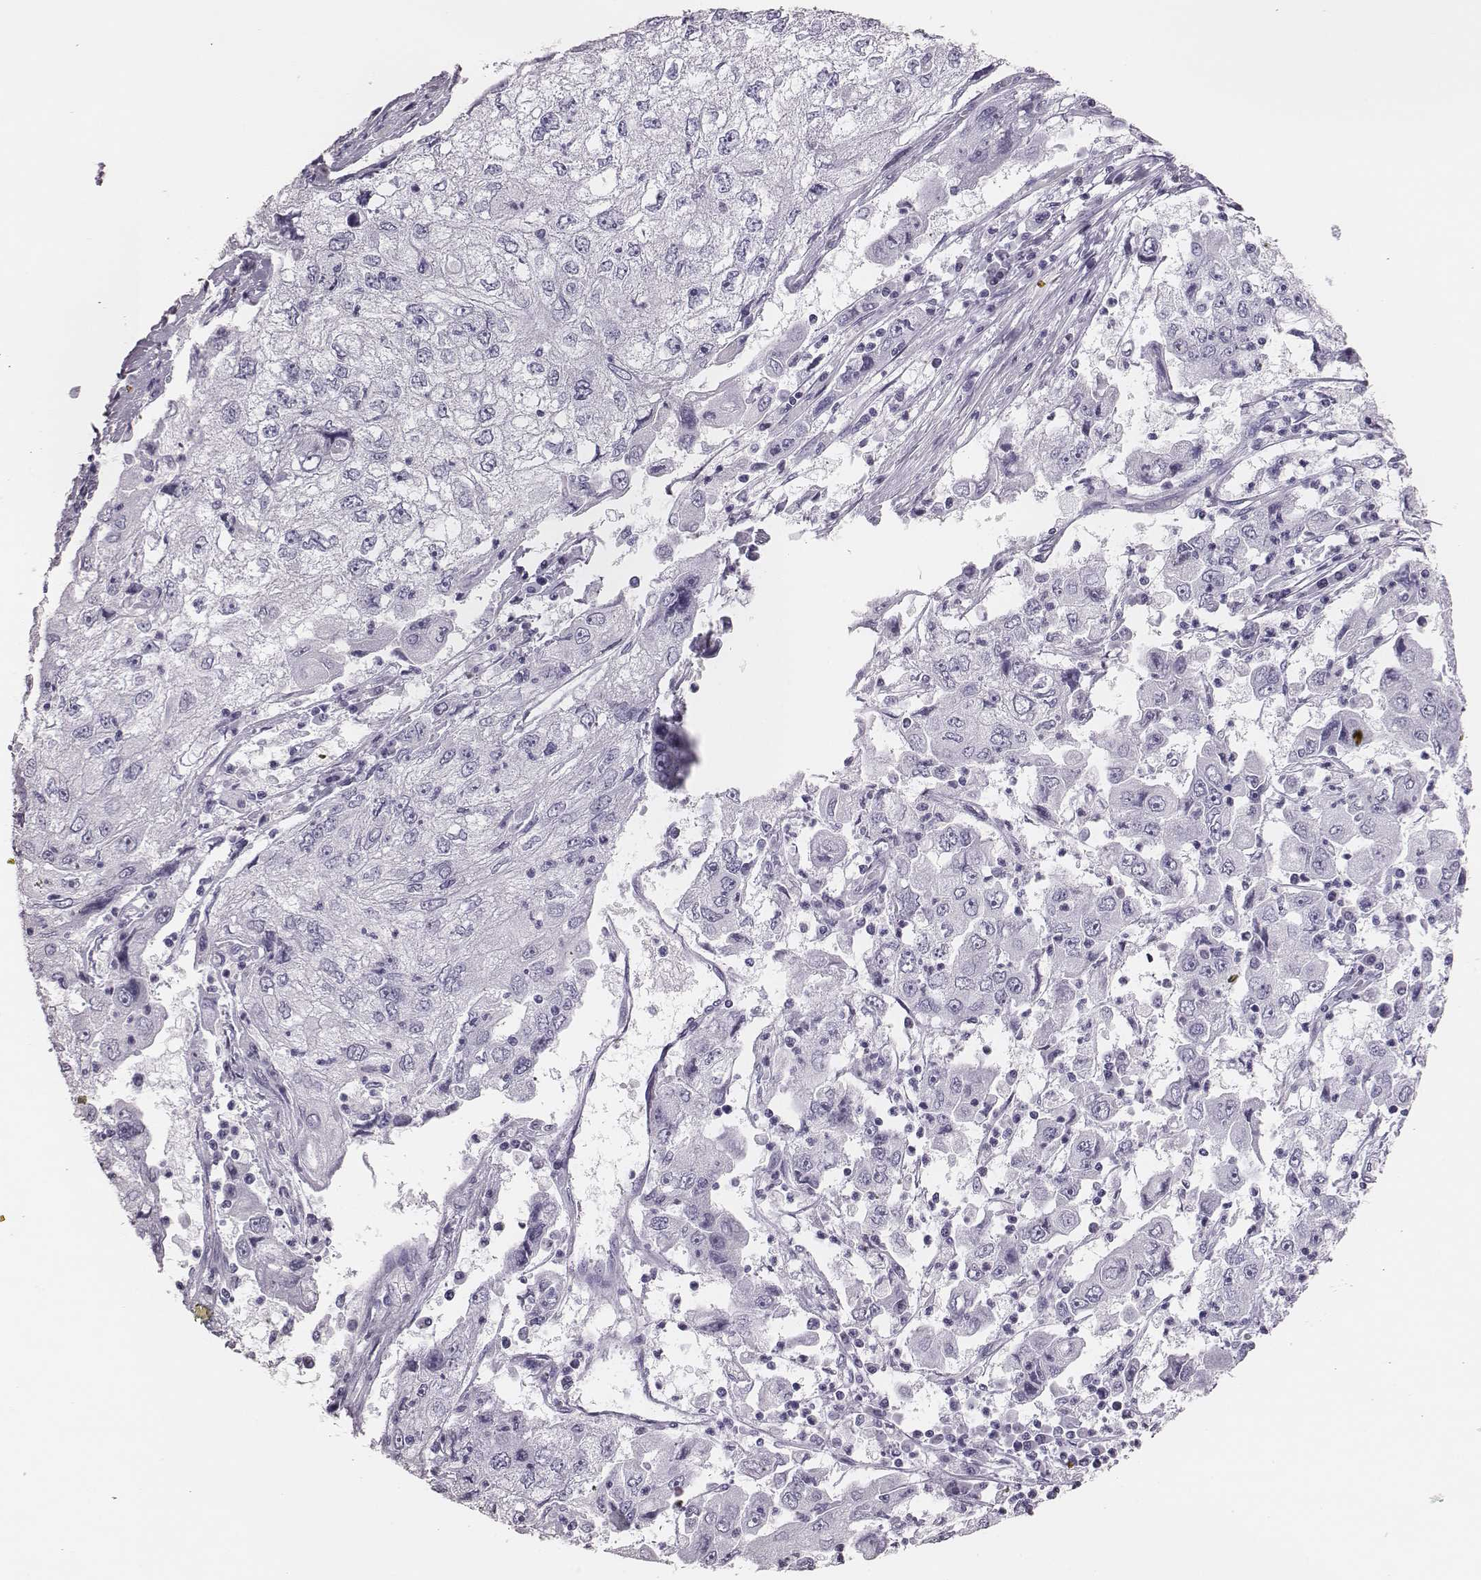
{"staining": {"intensity": "negative", "quantity": "none", "location": "none"}, "tissue": "cervical cancer", "cell_type": "Tumor cells", "image_type": "cancer", "snomed": [{"axis": "morphology", "description": "Squamous cell carcinoma, NOS"}, {"axis": "topography", "description": "Cervix"}], "caption": "Photomicrograph shows no protein expression in tumor cells of squamous cell carcinoma (cervical) tissue.", "gene": "H1-6", "patient": {"sex": "female", "age": 36}}